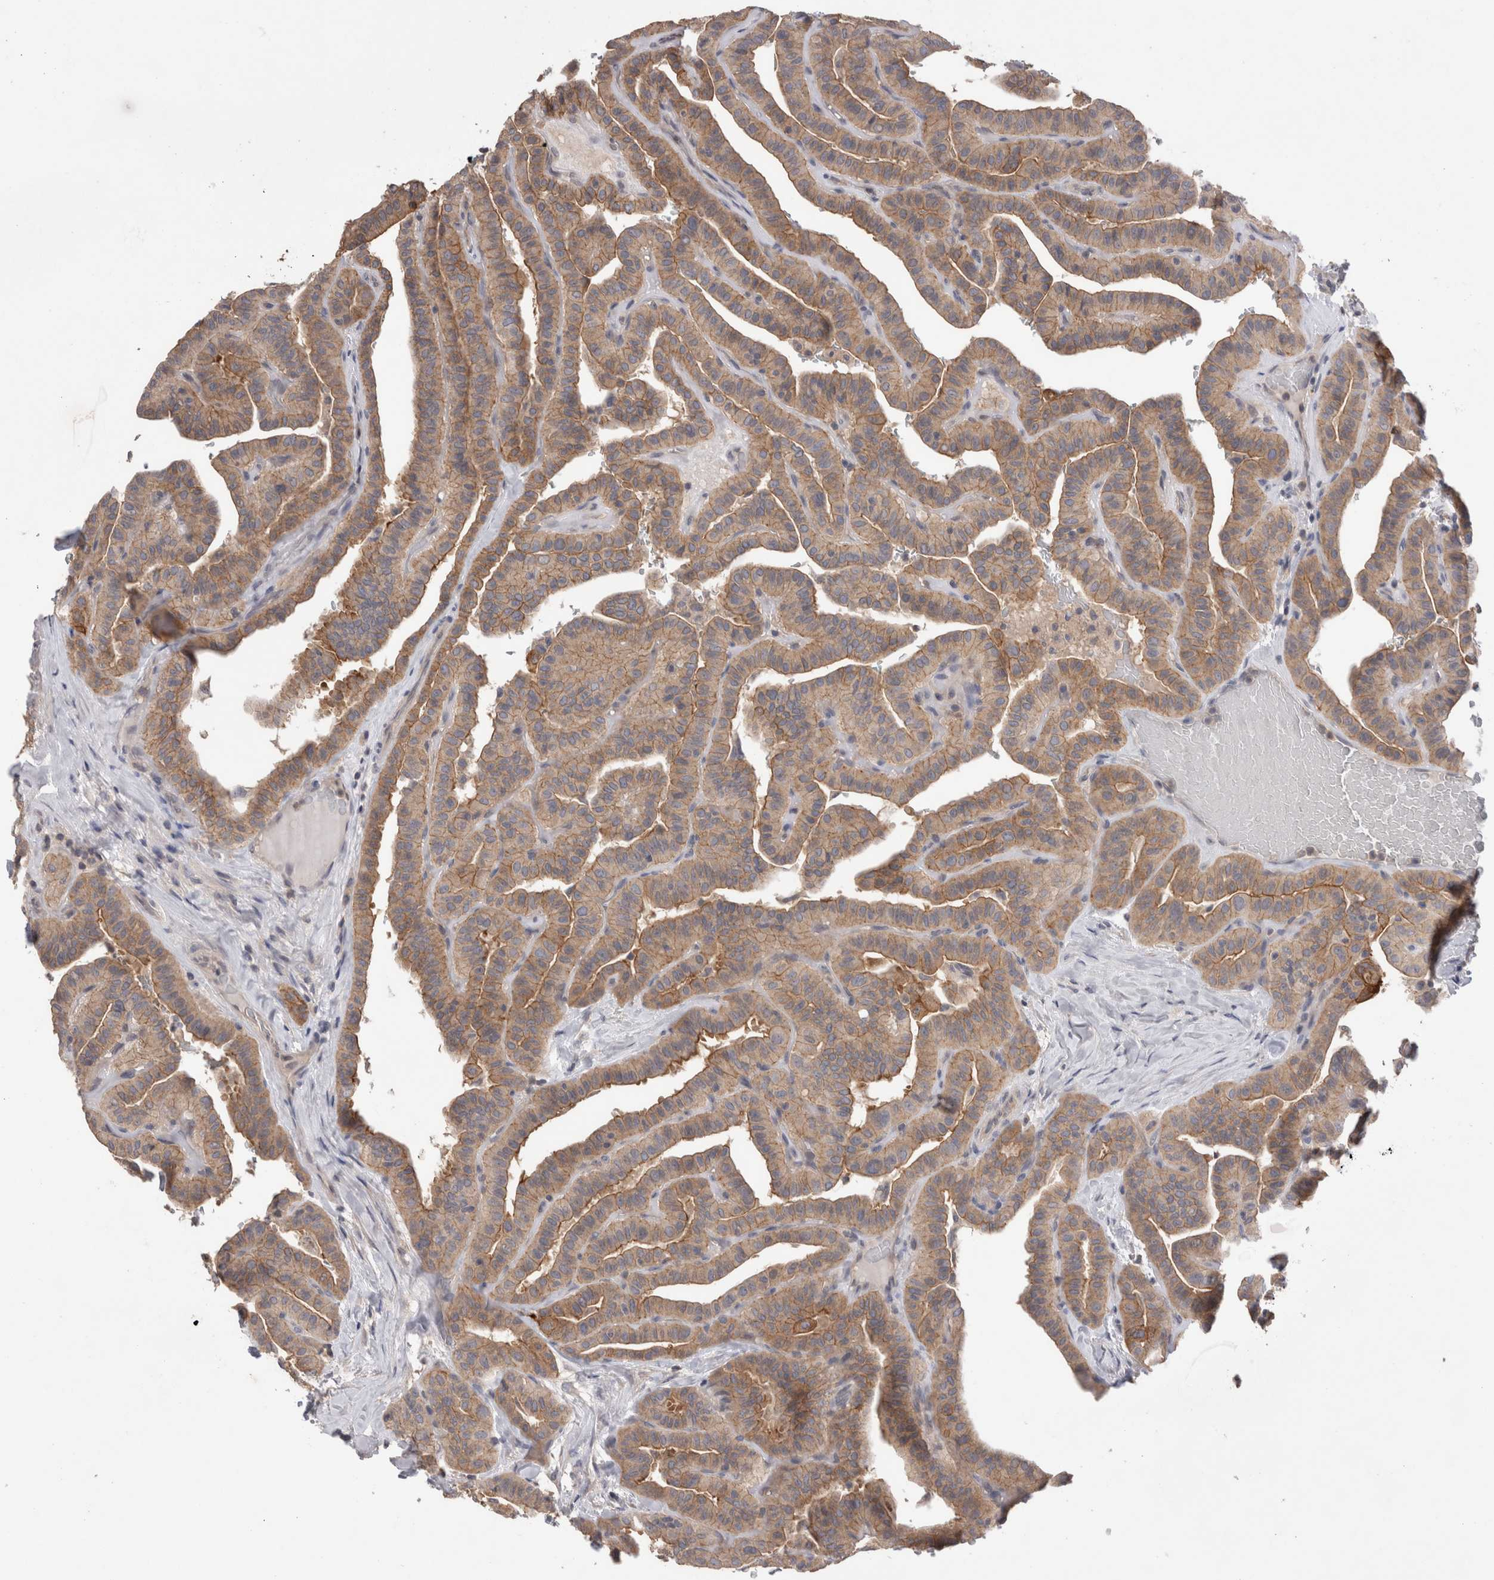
{"staining": {"intensity": "moderate", "quantity": ">75%", "location": "cytoplasmic/membranous"}, "tissue": "thyroid cancer", "cell_type": "Tumor cells", "image_type": "cancer", "snomed": [{"axis": "morphology", "description": "Papillary adenocarcinoma, NOS"}, {"axis": "topography", "description": "Thyroid gland"}], "caption": "Thyroid cancer stained with a protein marker displays moderate staining in tumor cells.", "gene": "OTOR", "patient": {"sex": "male", "age": 77}}